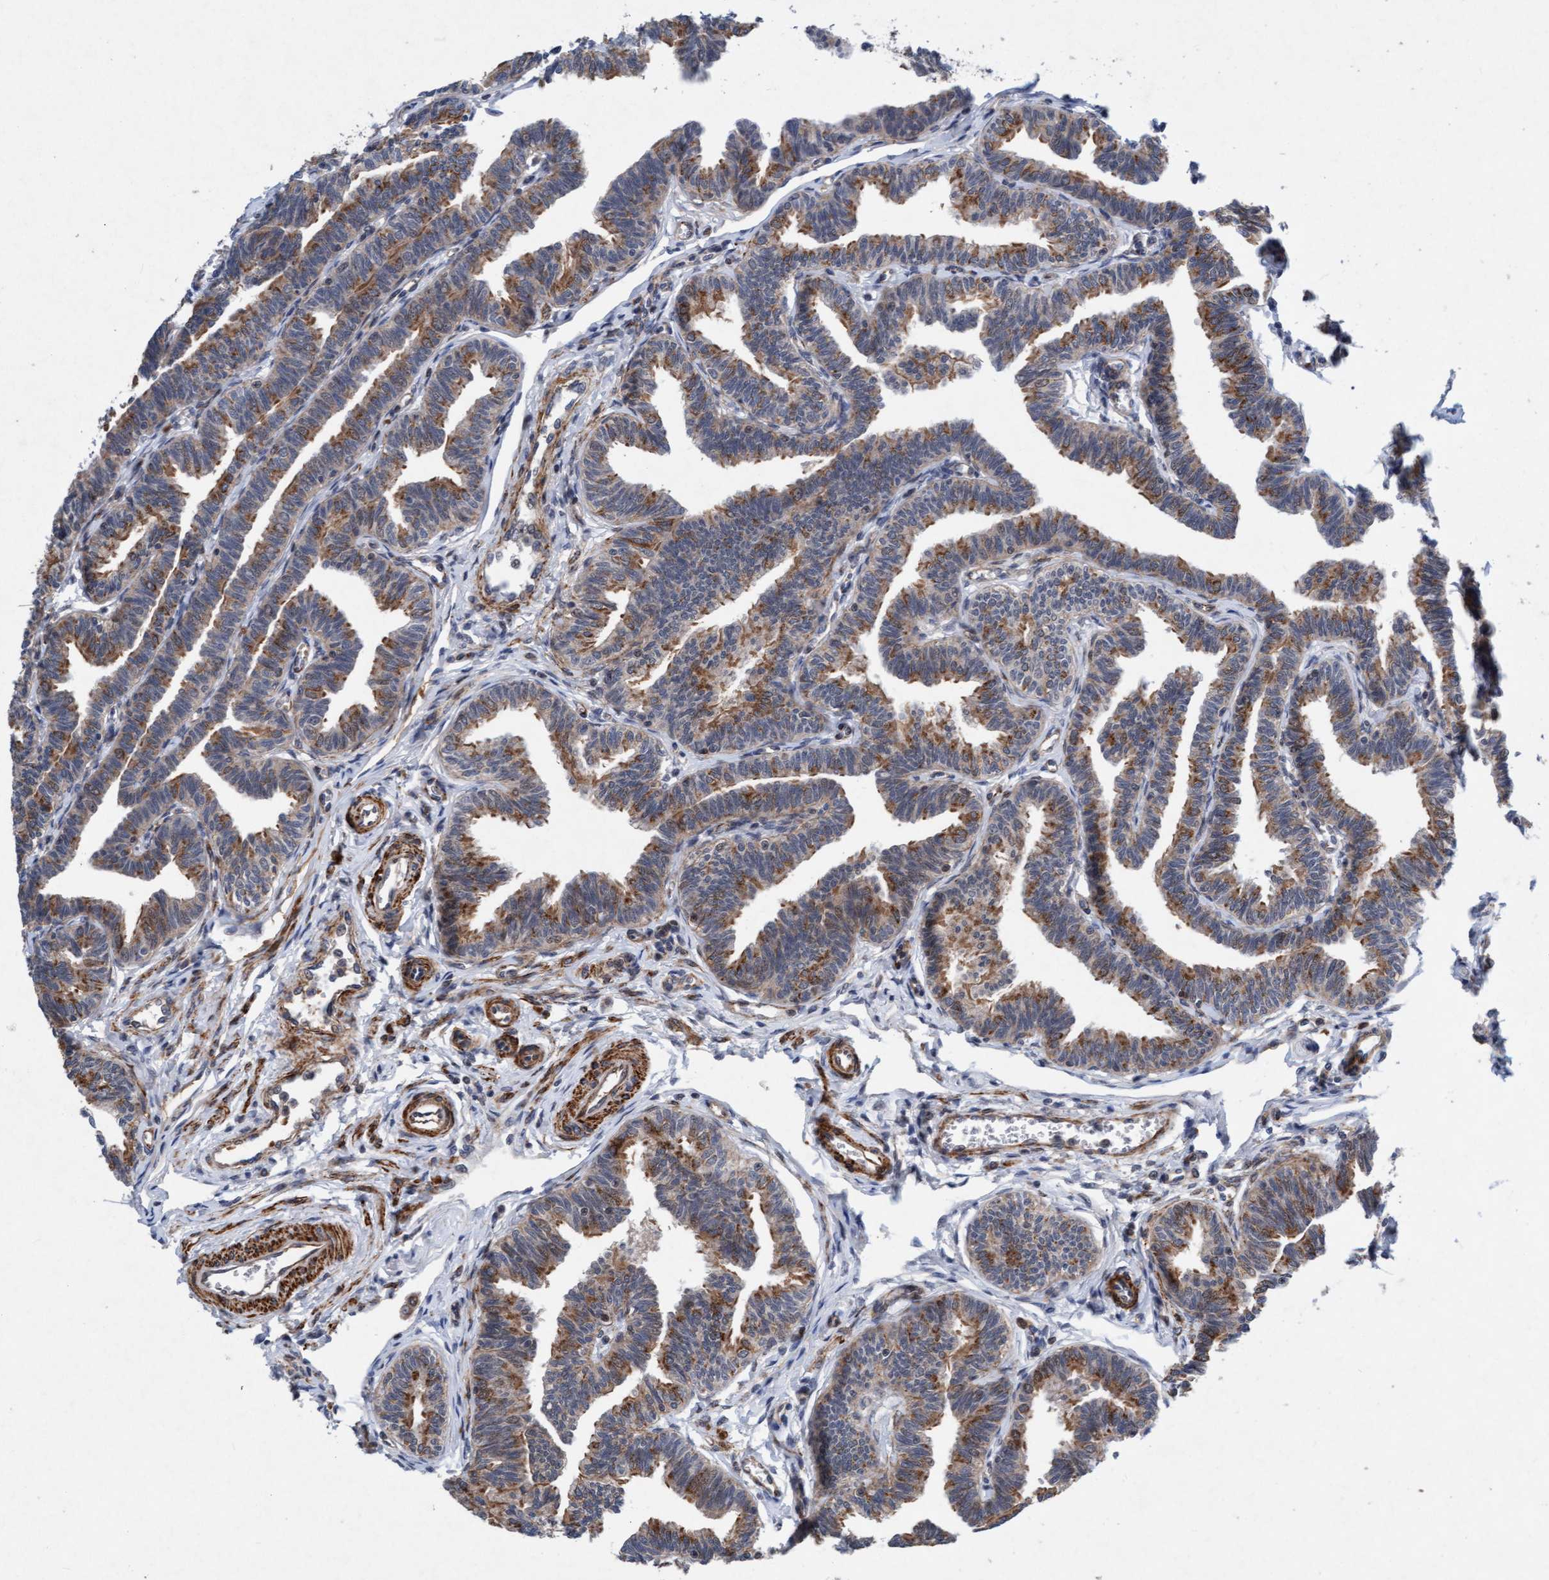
{"staining": {"intensity": "moderate", "quantity": "25%-75%", "location": "cytoplasmic/membranous"}, "tissue": "fallopian tube", "cell_type": "Glandular cells", "image_type": "normal", "snomed": [{"axis": "morphology", "description": "Normal tissue, NOS"}, {"axis": "topography", "description": "Fallopian tube"}, {"axis": "topography", "description": "Ovary"}], "caption": "Immunohistochemical staining of benign human fallopian tube exhibits moderate cytoplasmic/membranous protein staining in about 25%-75% of glandular cells.", "gene": "TMEM70", "patient": {"sex": "female", "age": 23}}